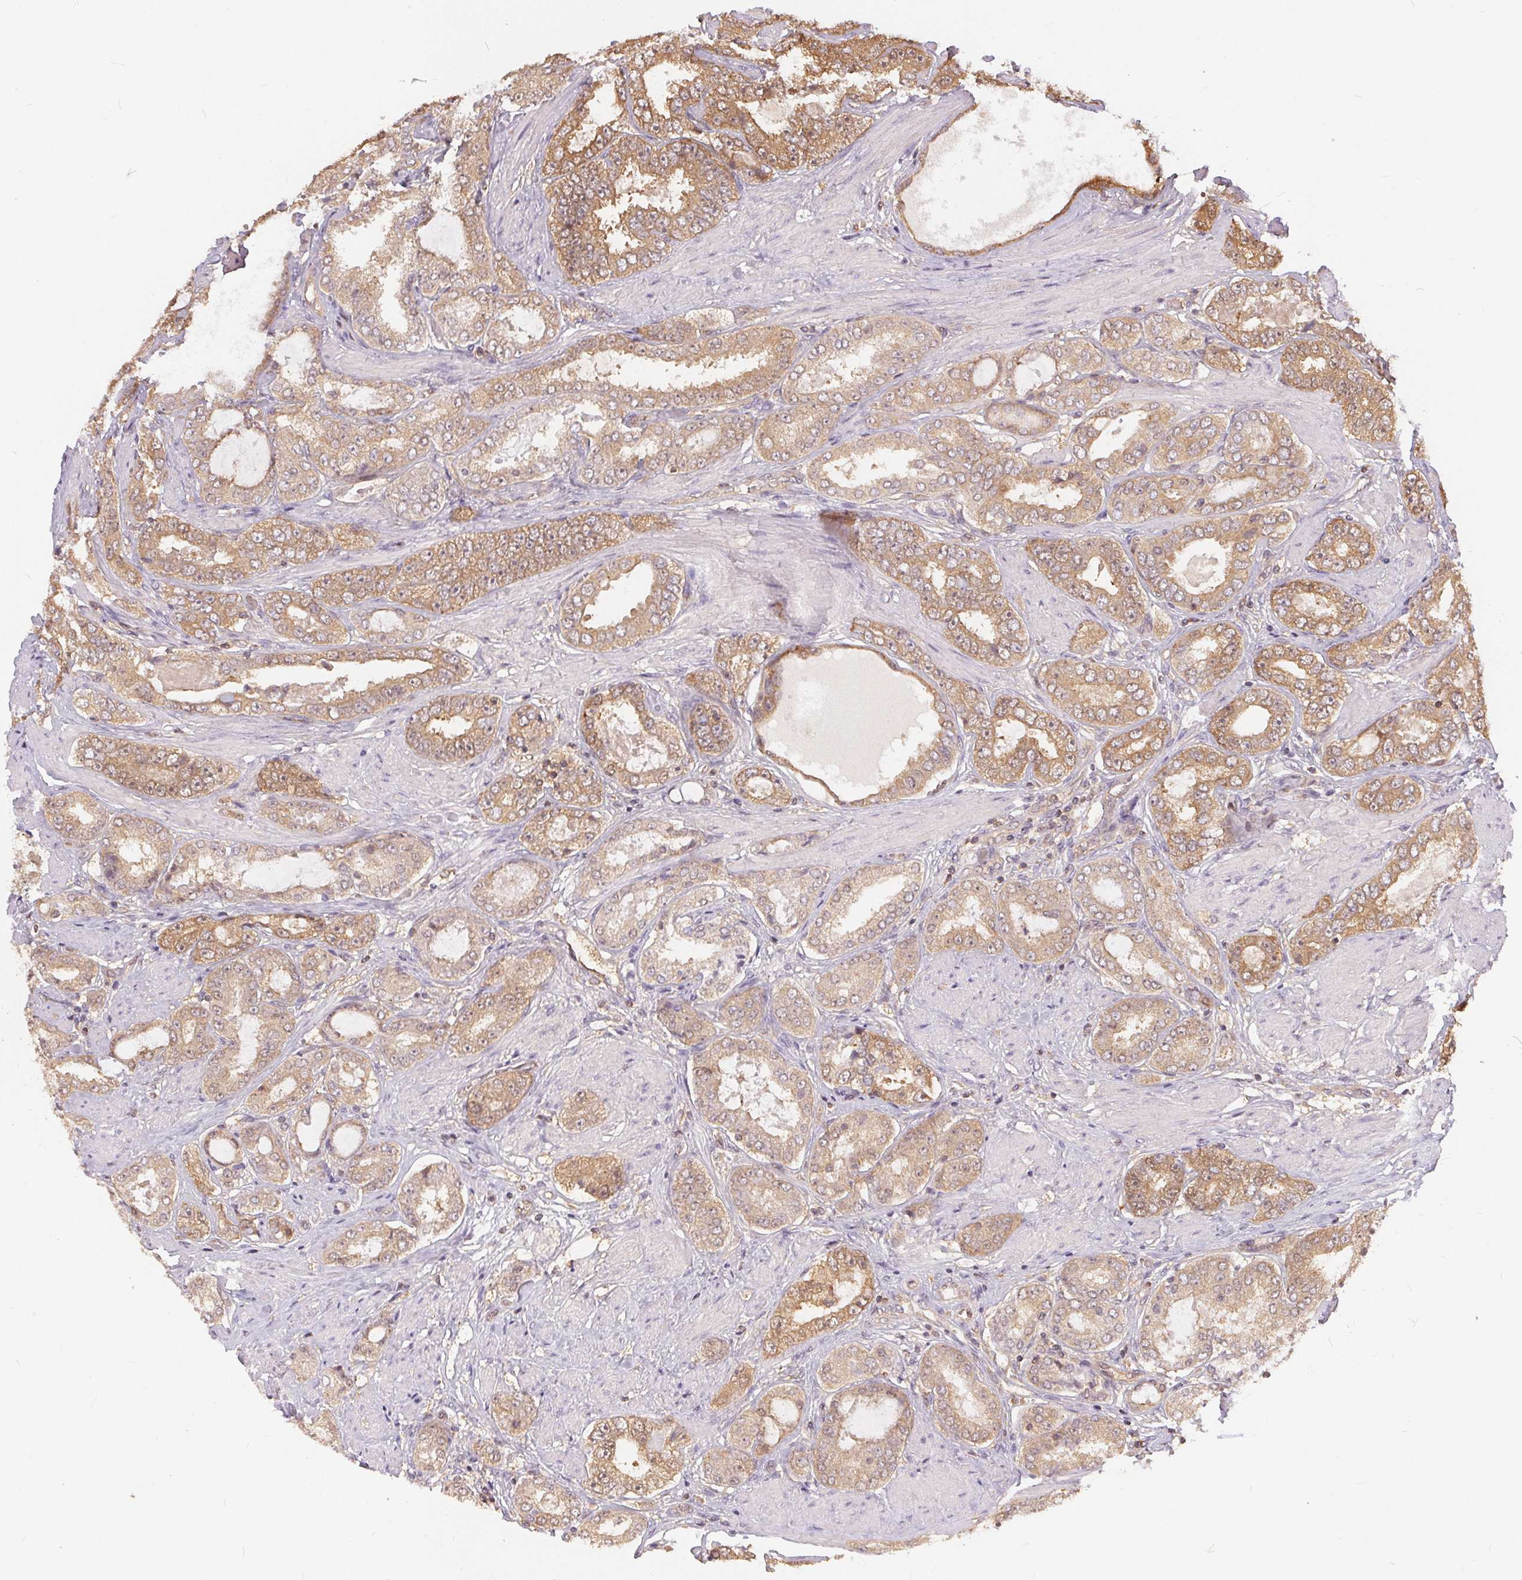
{"staining": {"intensity": "moderate", "quantity": ">75%", "location": "cytoplasmic/membranous"}, "tissue": "prostate cancer", "cell_type": "Tumor cells", "image_type": "cancer", "snomed": [{"axis": "morphology", "description": "Adenocarcinoma, High grade"}, {"axis": "topography", "description": "Prostate"}], "caption": "Human prostate cancer stained with a brown dye shows moderate cytoplasmic/membranous positive staining in about >75% of tumor cells.", "gene": "BLMH", "patient": {"sex": "male", "age": 63}}